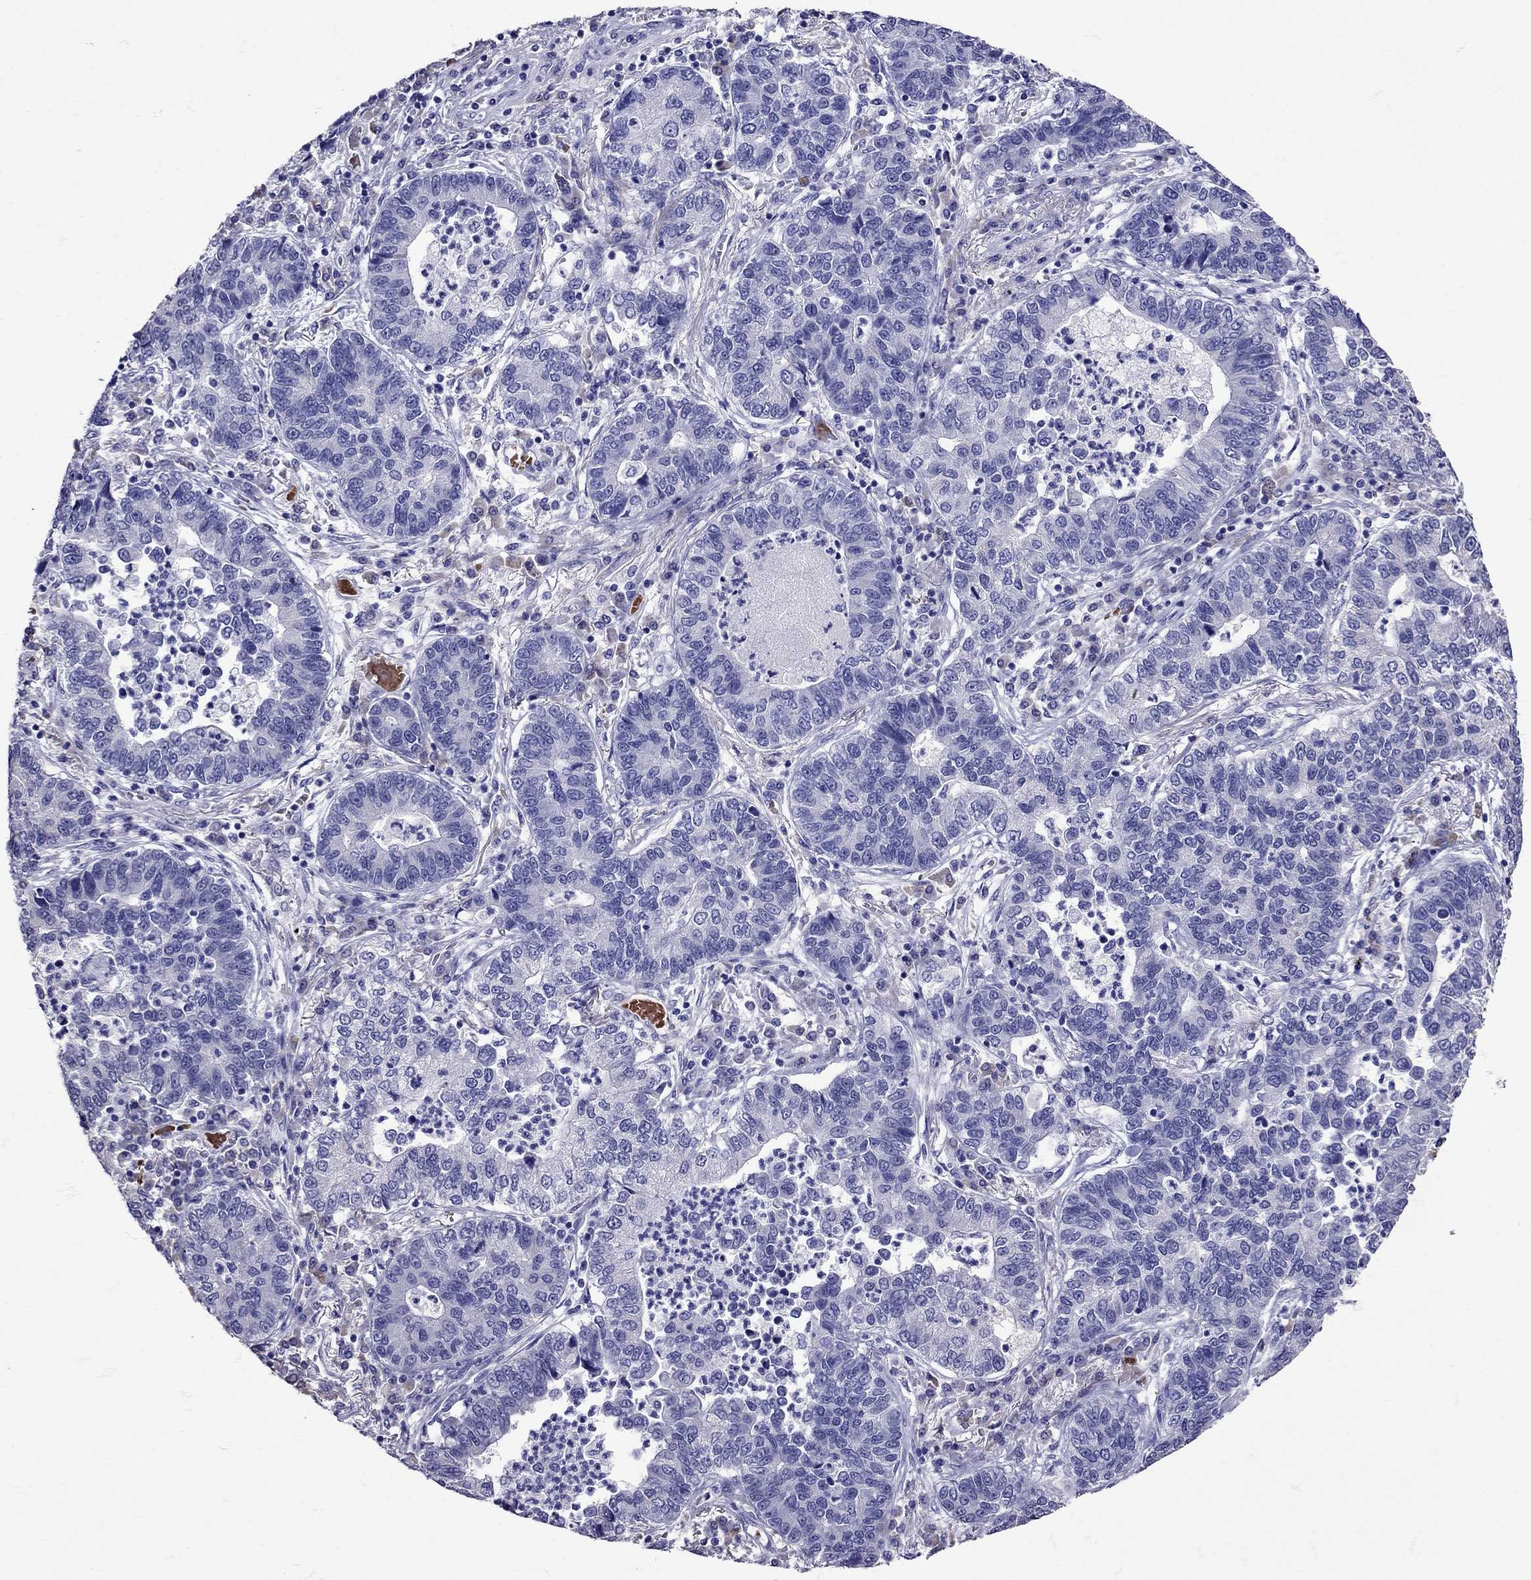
{"staining": {"intensity": "negative", "quantity": "none", "location": "none"}, "tissue": "lung cancer", "cell_type": "Tumor cells", "image_type": "cancer", "snomed": [{"axis": "morphology", "description": "Adenocarcinoma, NOS"}, {"axis": "topography", "description": "Lung"}], "caption": "DAB (3,3'-diaminobenzidine) immunohistochemical staining of human adenocarcinoma (lung) displays no significant positivity in tumor cells.", "gene": "TBR1", "patient": {"sex": "female", "age": 57}}